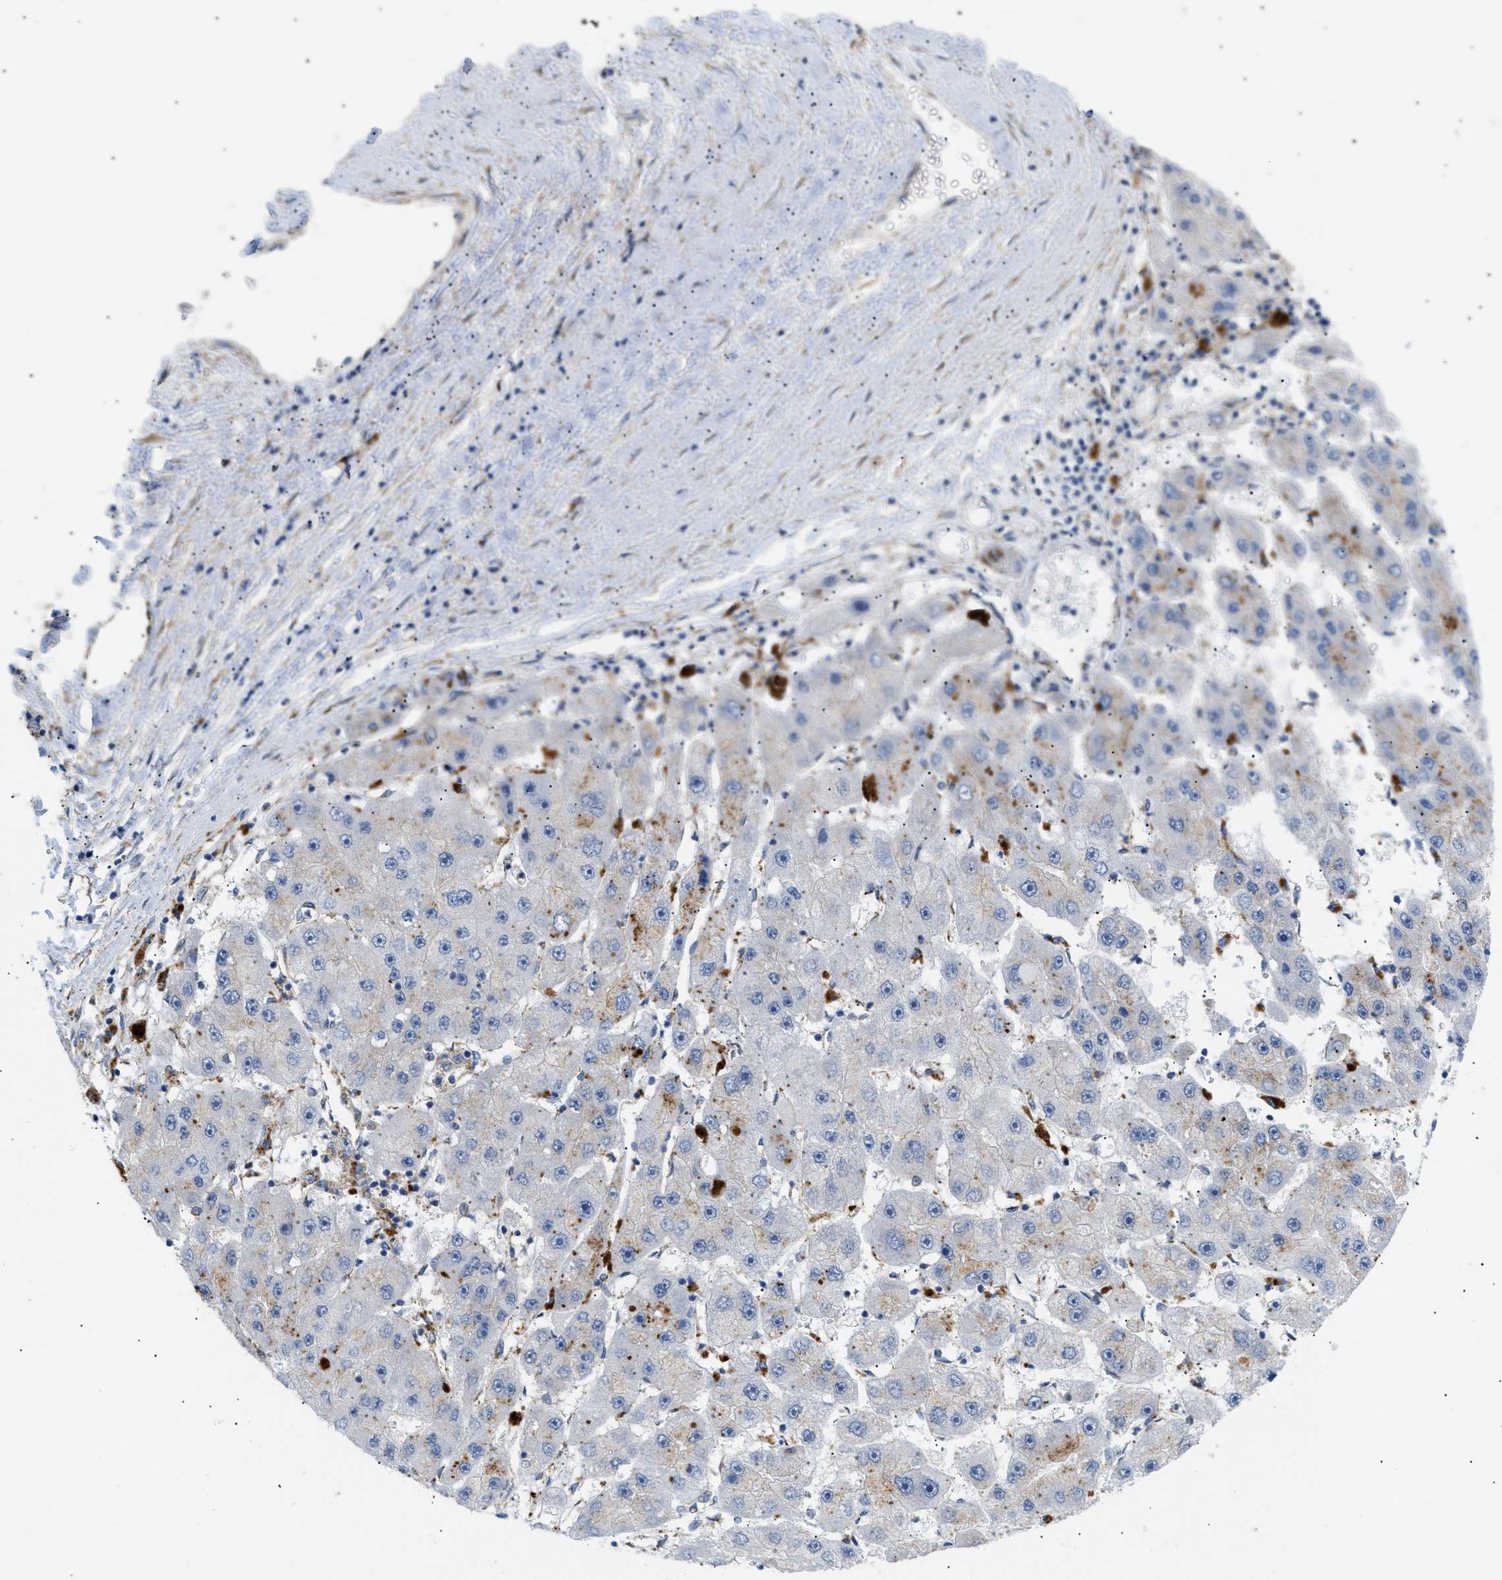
{"staining": {"intensity": "negative", "quantity": "none", "location": "none"}, "tissue": "liver cancer", "cell_type": "Tumor cells", "image_type": "cancer", "snomed": [{"axis": "morphology", "description": "Carcinoma, Hepatocellular, NOS"}, {"axis": "topography", "description": "Liver"}], "caption": "Liver hepatocellular carcinoma was stained to show a protein in brown. There is no significant staining in tumor cells.", "gene": "DCTN4", "patient": {"sex": "female", "age": 61}}